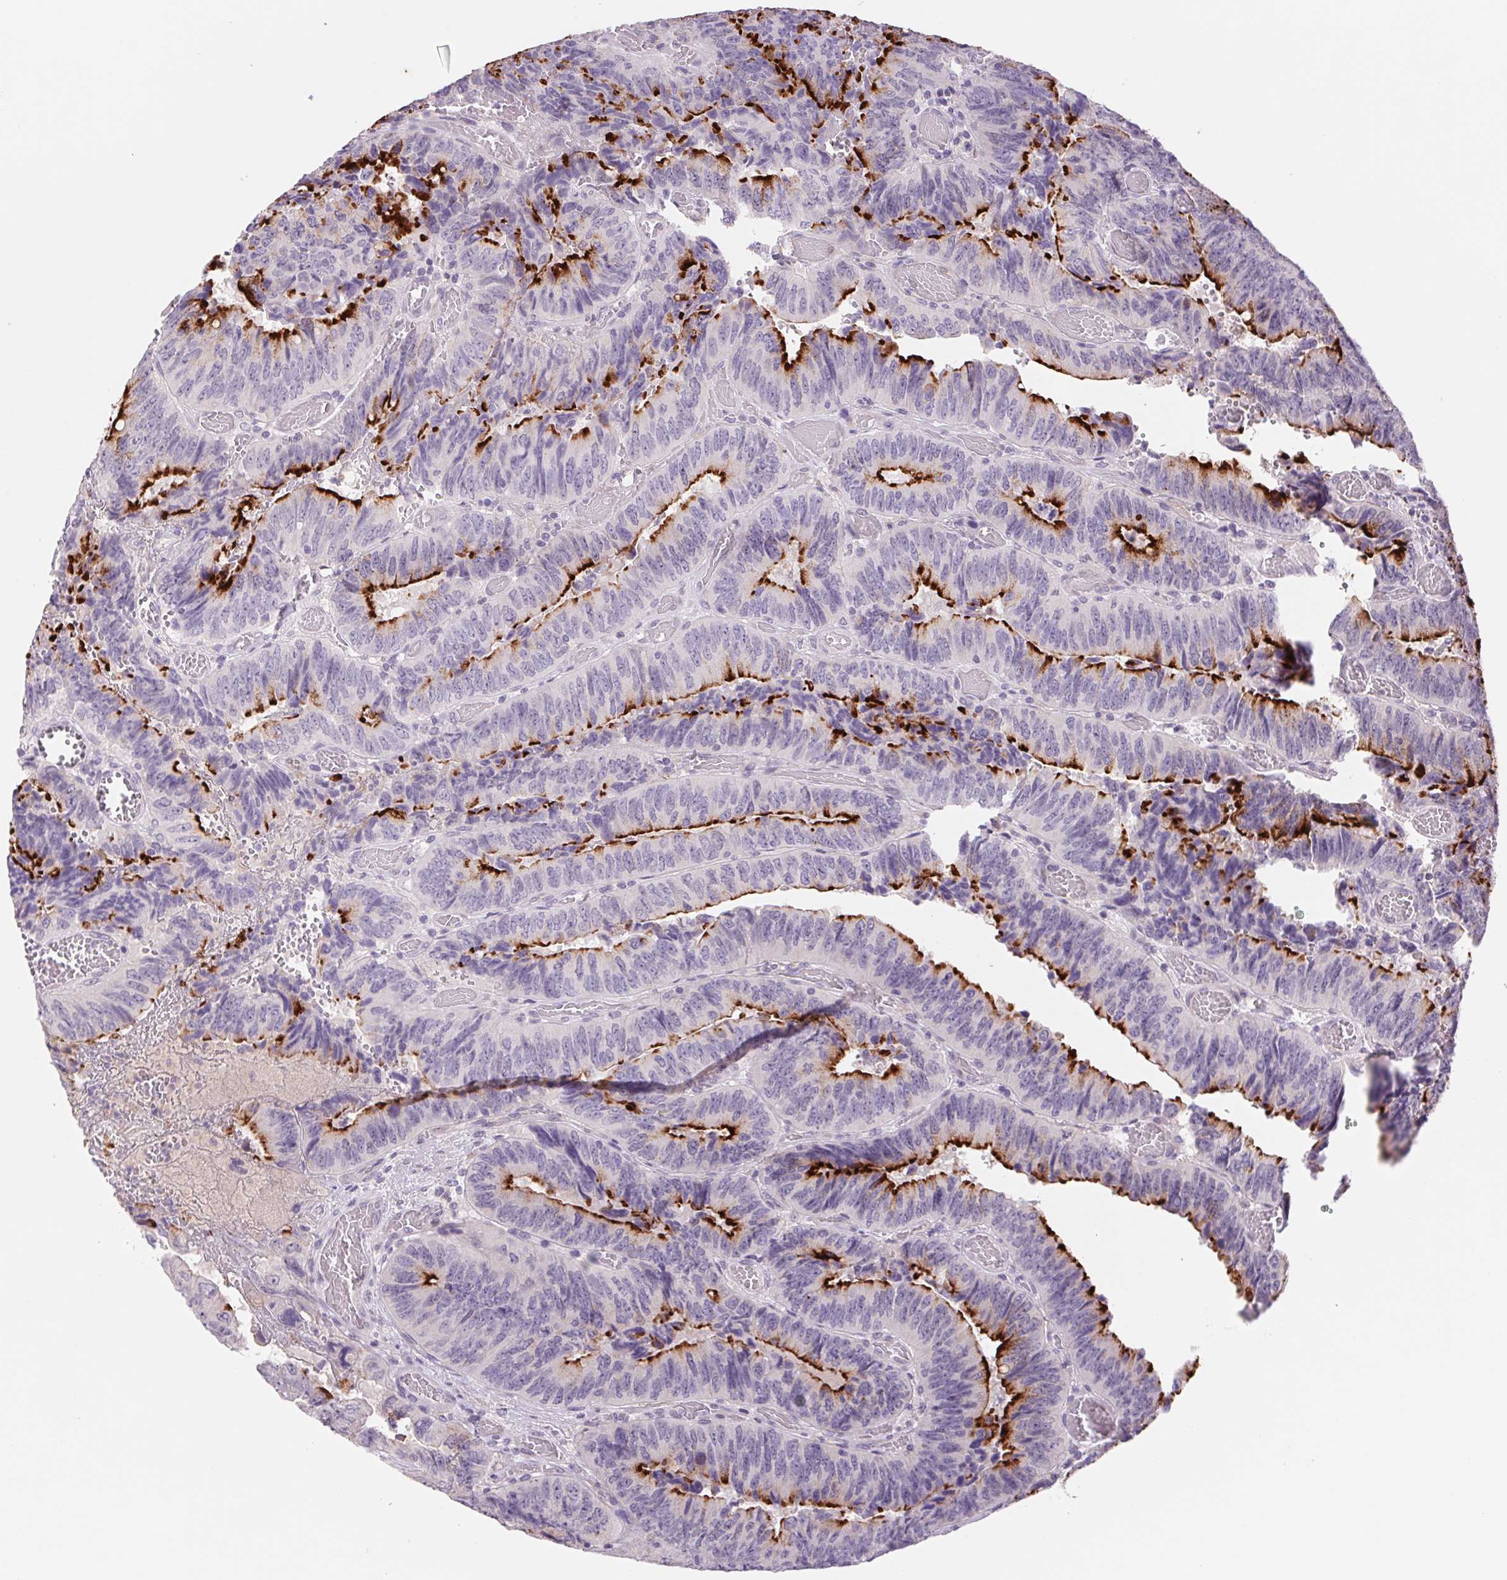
{"staining": {"intensity": "strong", "quantity": "25%-75%", "location": "cytoplasmic/membranous"}, "tissue": "colorectal cancer", "cell_type": "Tumor cells", "image_type": "cancer", "snomed": [{"axis": "morphology", "description": "Adenocarcinoma, NOS"}, {"axis": "topography", "description": "Colon"}], "caption": "Protein staining exhibits strong cytoplasmic/membranous staining in about 25%-75% of tumor cells in adenocarcinoma (colorectal).", "gene": "KRT1", "patient": {"sex": "female", "age": 84}}